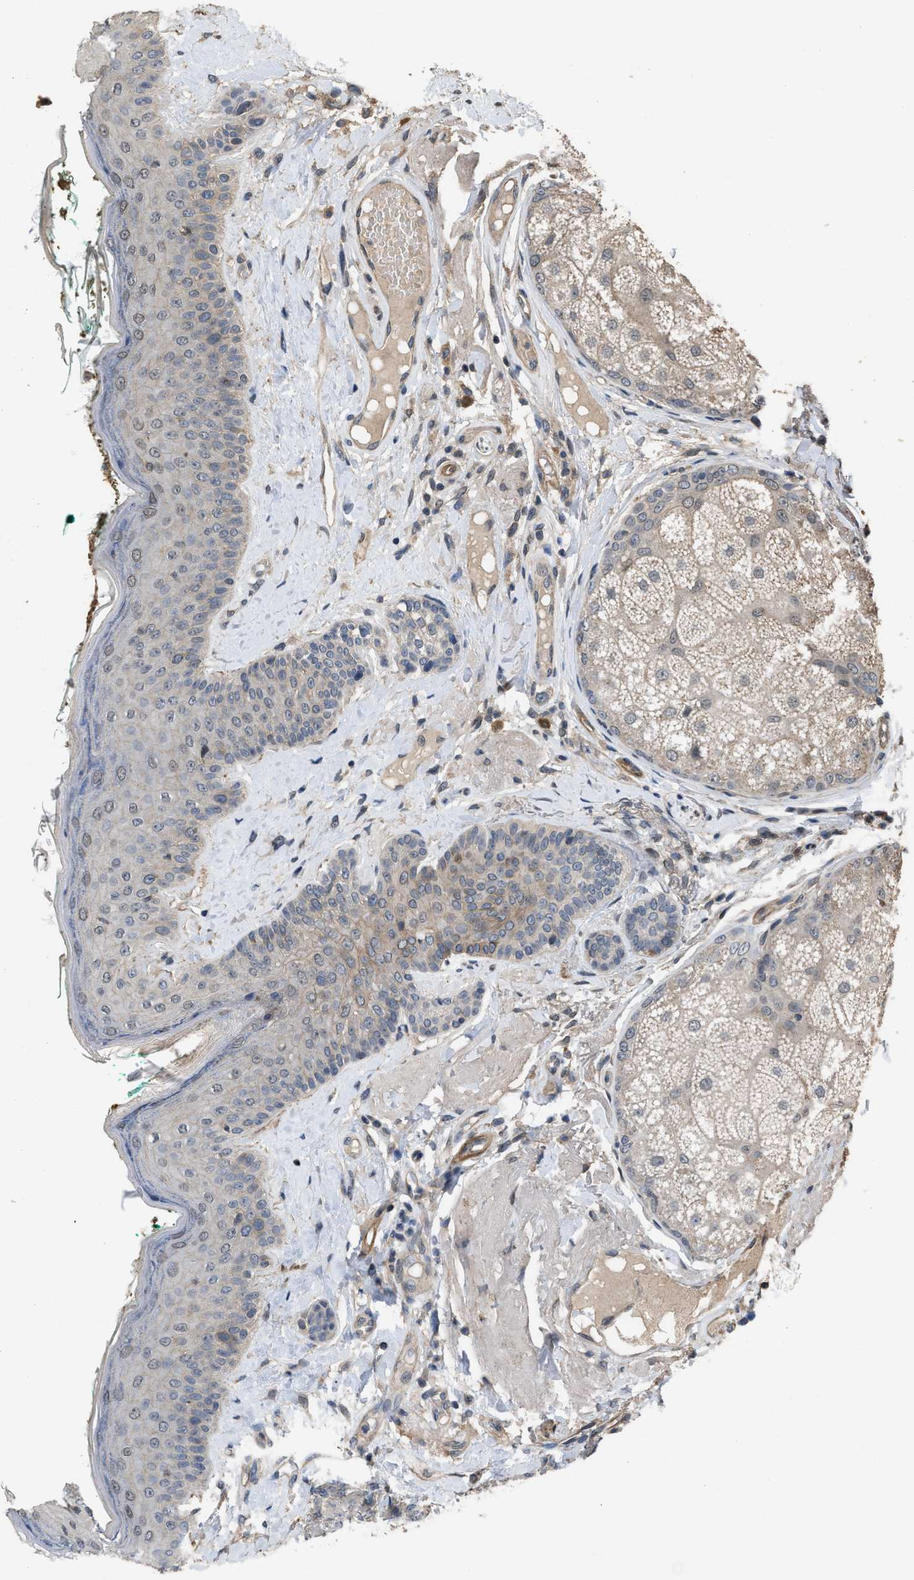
{"staining": {"intensity": "moderate", "quantity": "25%-75%", "location": "cytoplasmic/membranous"}, "tissue": "oral mucosa", "cell_type": "Squamous epithelial cells", "image_type": "normal", "snomed": [{"axis": "morphology", "description": "Normal tissue, NOS"}, {"axis": "topography", "description": "Skin"}, {"axis": "topography", "description": "Oral tissue"}], "caption": "Human oral mucosa stained with a protein marker demonstrates moderate staining in squamous epithelial cells.", "gene": "UTRN", "patient": {"sex": "male", "age": 84}}